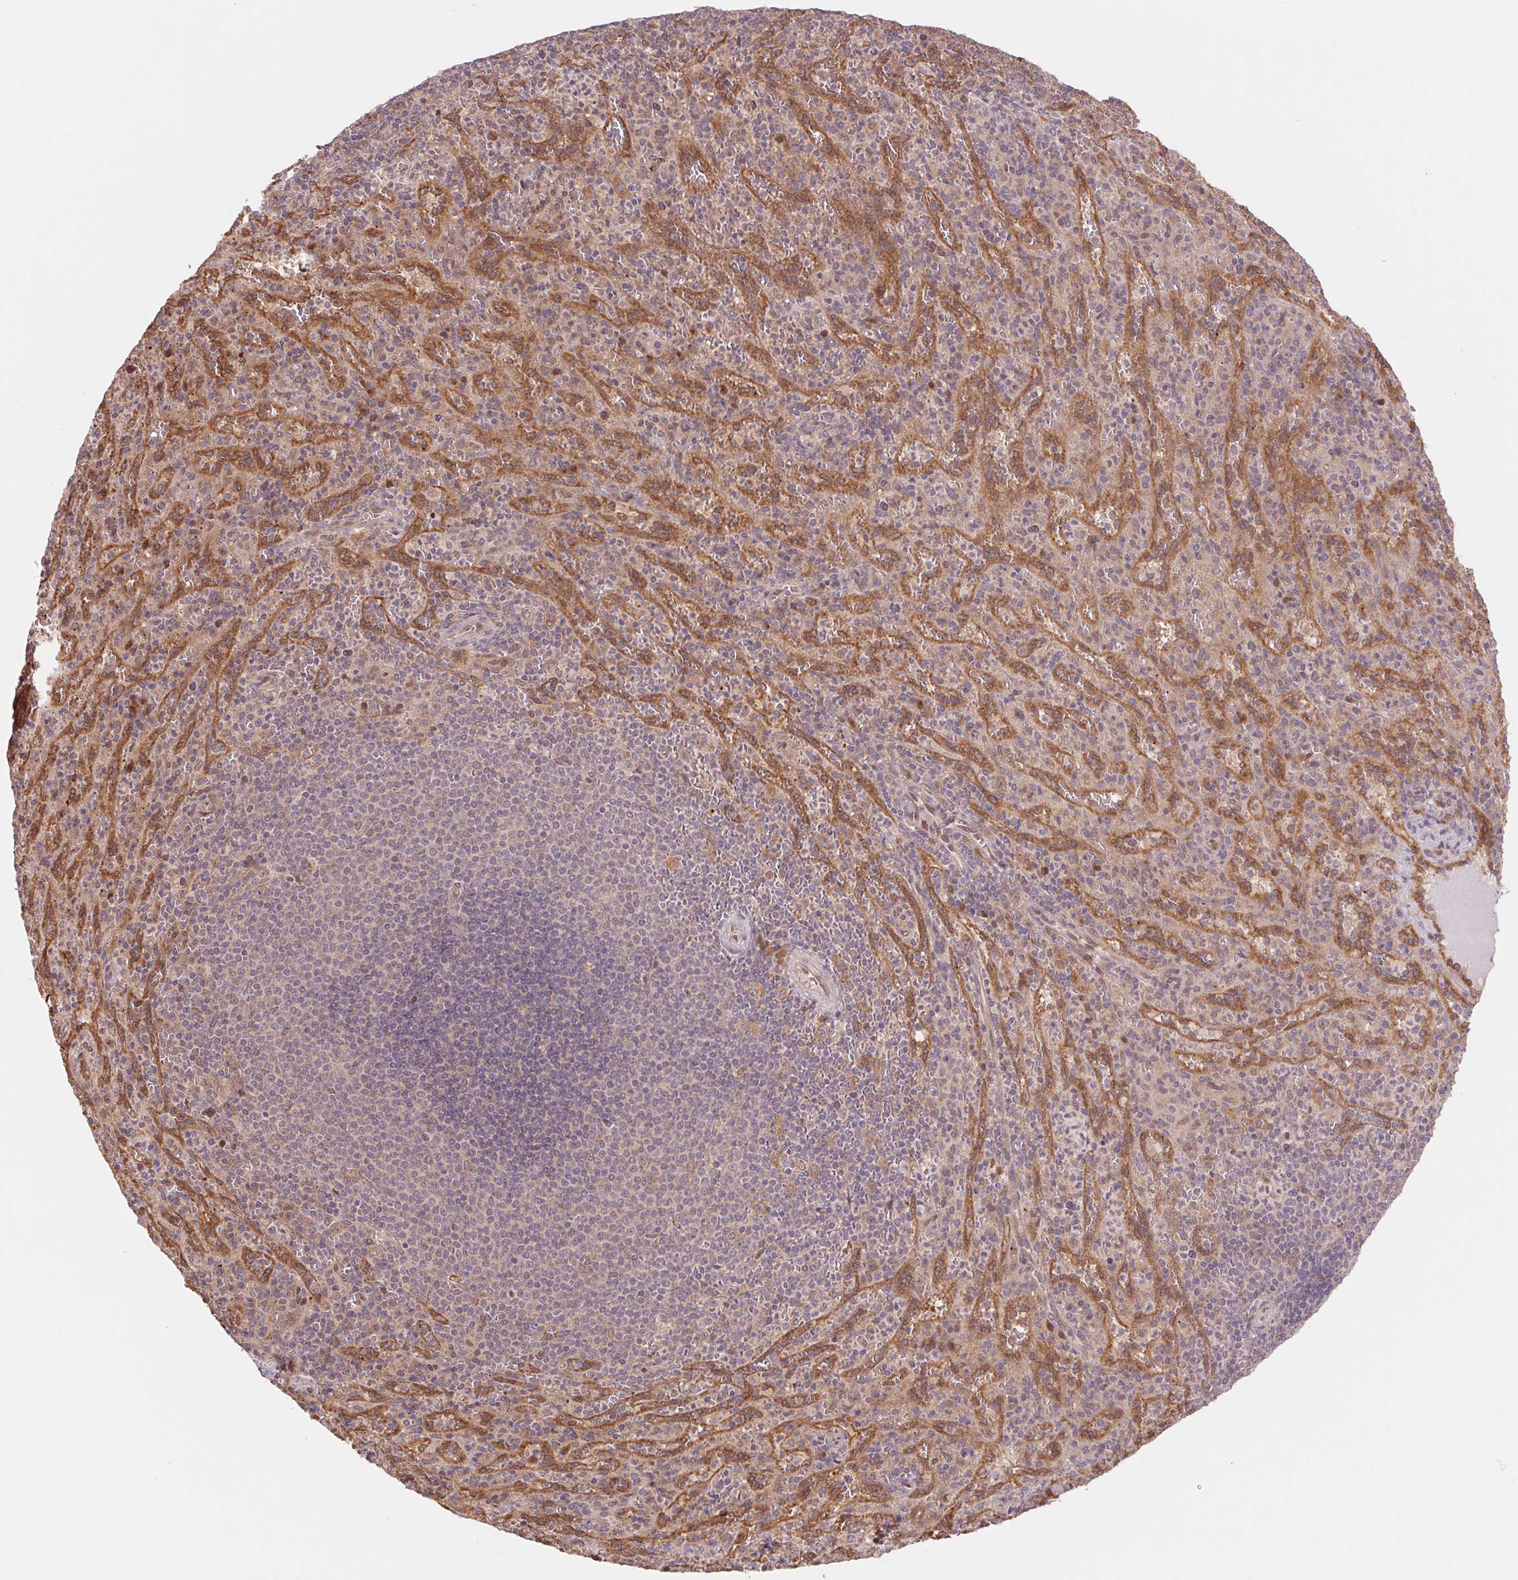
{"staining": {"intensity": "negative", "quantity": "none", "location": "none"}, "tissue": "spleen", "cell_type": "Cells in red pulp", "image_type": "normal", "snomed": [{"axis": "morphology", "description": "Normal tissue, NOS"}, {"axis": "topography", "description": "Spleen"}], "caption": "Image shows no significant protein staining in cells in red pulp of benign spleen.", "gene": "RRM1", "patient": {"sex": "male", "age": 57}}